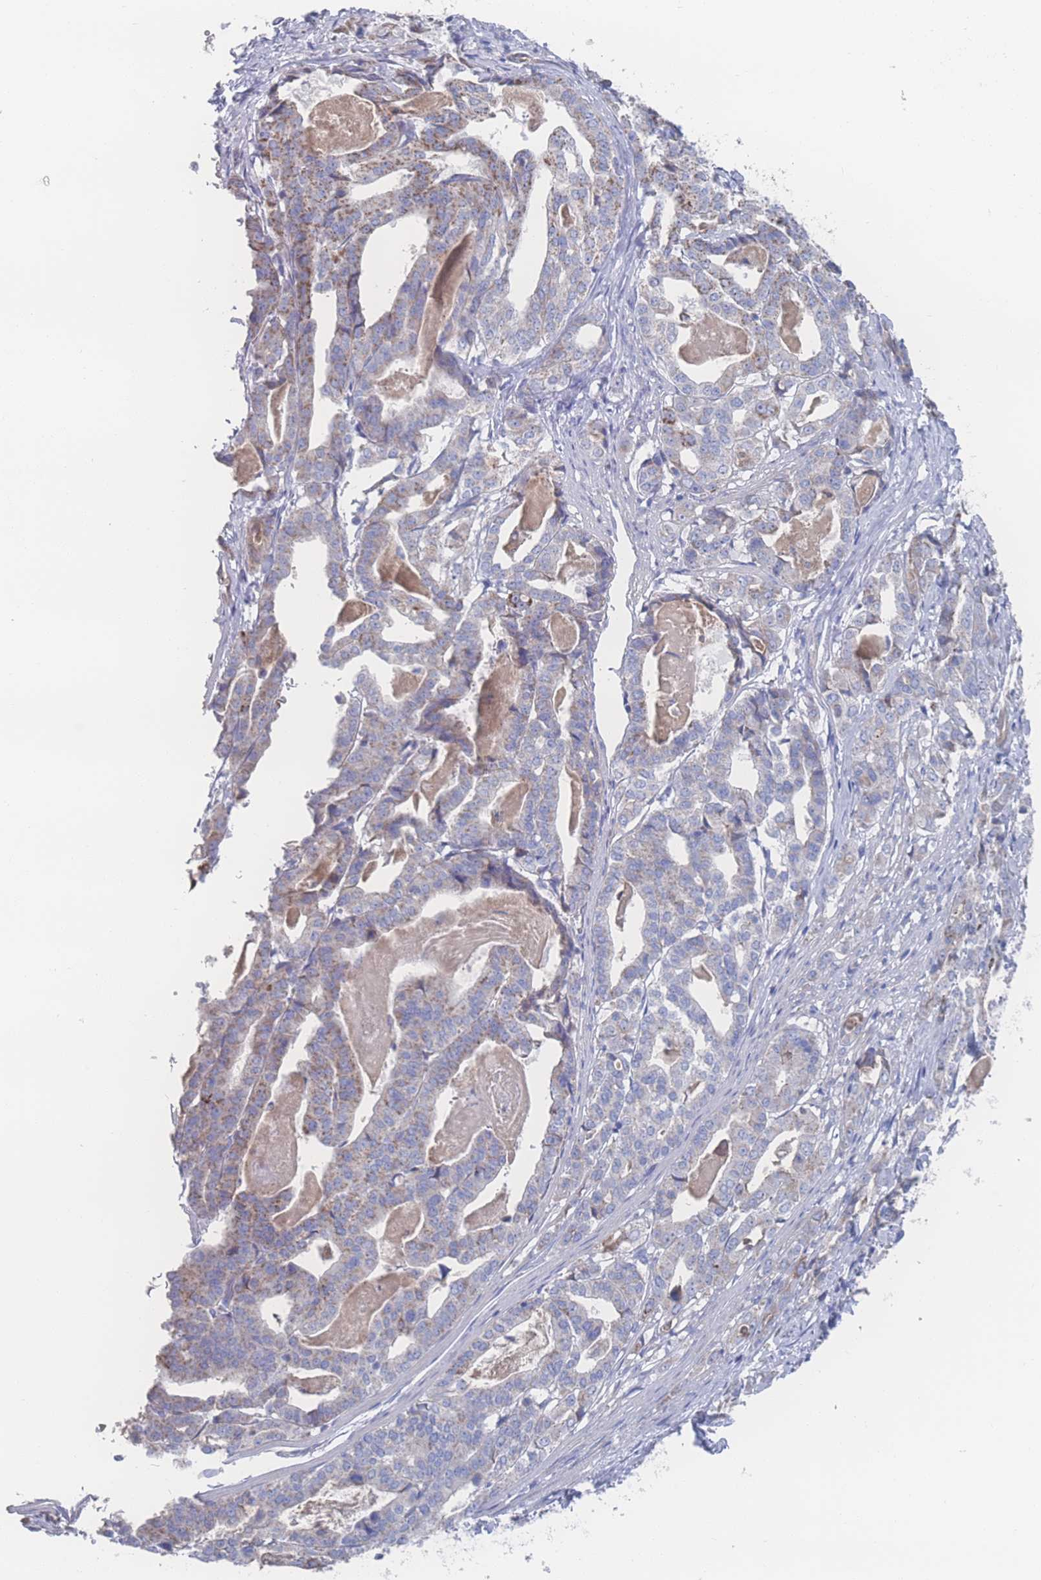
{"staining": {"intensity": "moderate", "quantity": "25%-75%", "location": "cytoplasmic/membranous"}, "tissue": "stomach cancer", "cell_type": "Tumor cells", "image_type": "cancer", "snomed": [{"axis": "morphology", "description": "Adenocarcinoma, NOS"}, {"axis": "topography", "description": "Stomach"}], "caption": "The immunohistochemical stain highlights moderate cytoplasmic/membranous positivity in tumor cells of adenocarcinoma (stomach) tissue.", "gene": "SNPH", "patient": {"sex": "male", "age": 48}}